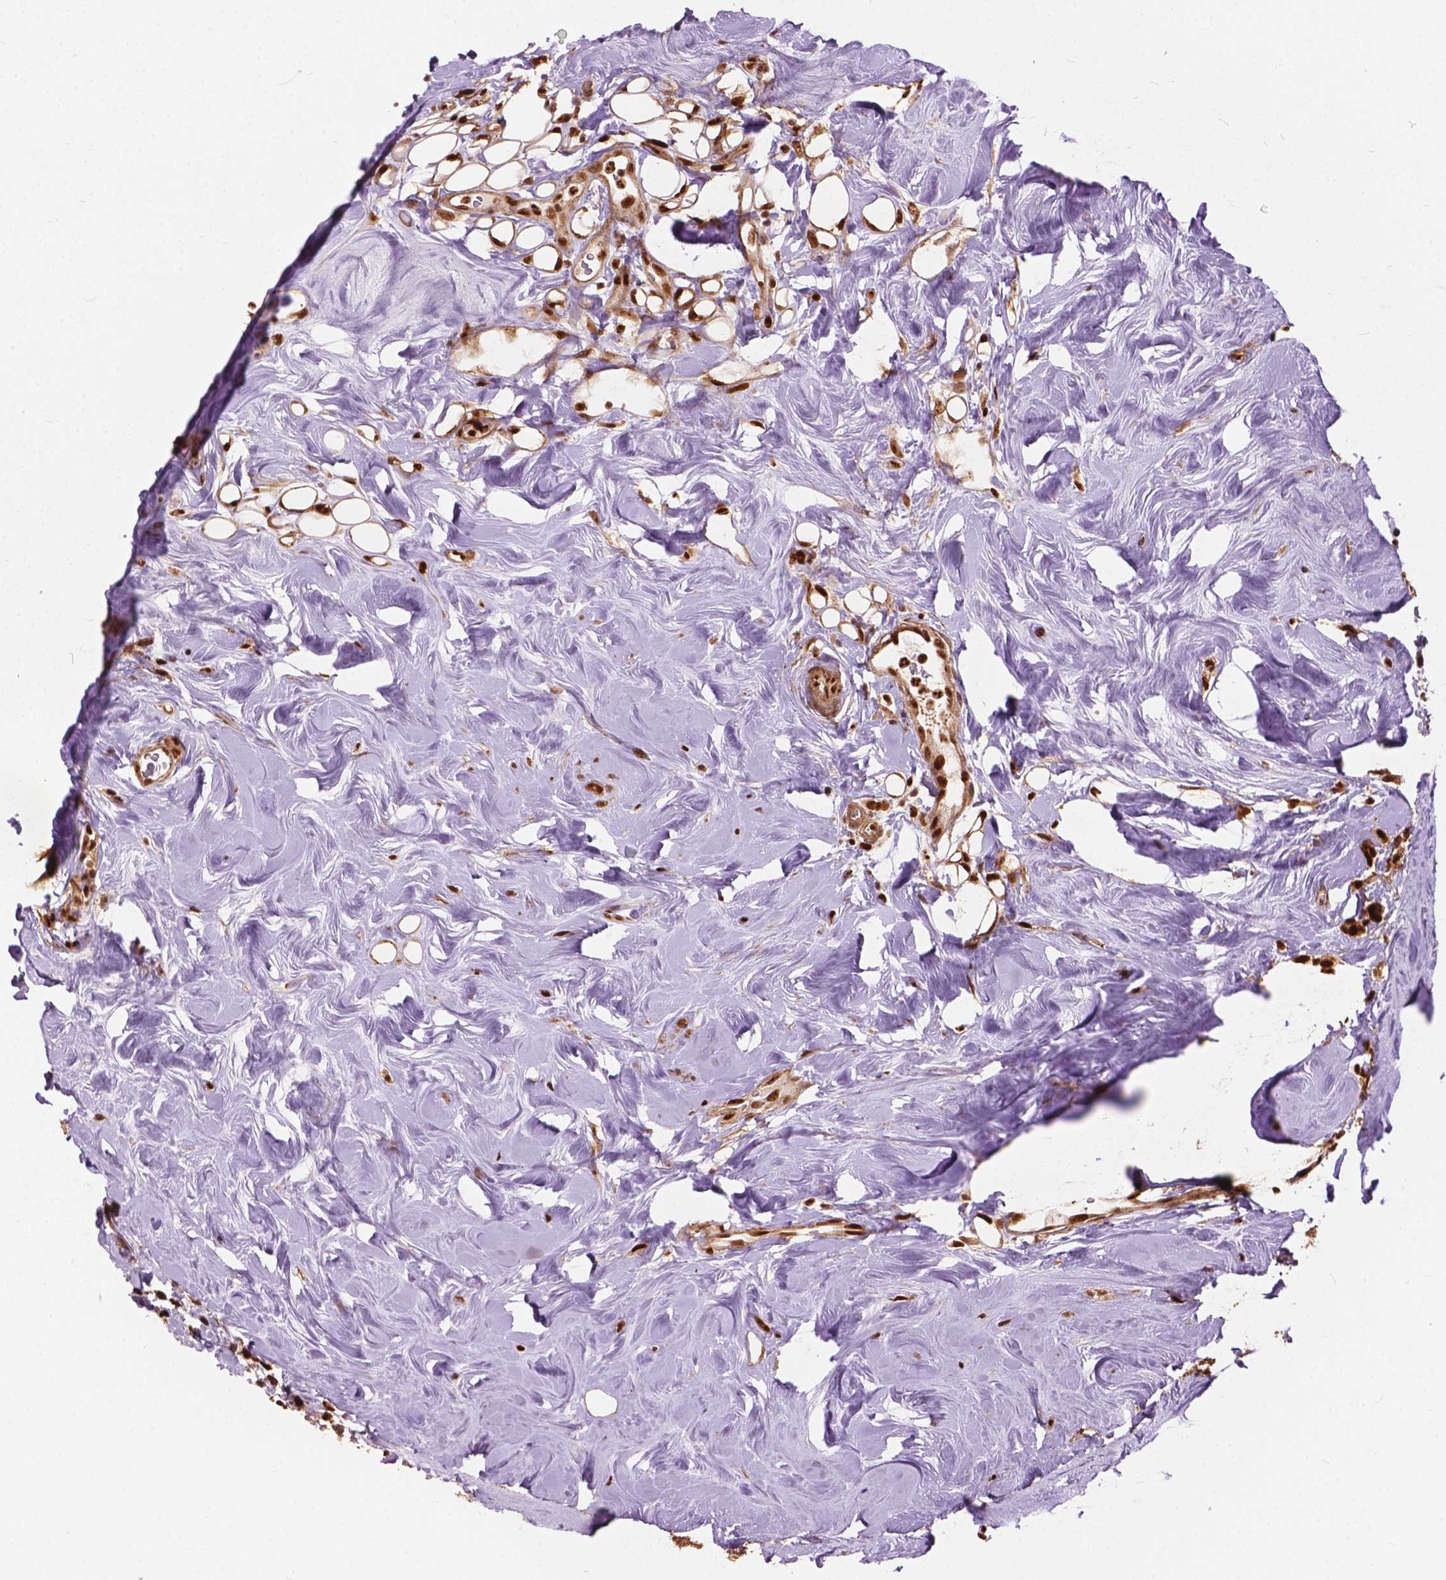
{"staining": {"intensity": "strong", "quantity": ">75%", "location": "cytoplasmic/membranous,nuclear"}, "tissue": "breast cancer", "cell_type": "Tumor cells", "image_type": "cancer", "snomed": [{"axis": "morphology", "description": "Lobular carcinoma"}, {"axis": "topography", "description": "Breast"}], "caption": "High-magnification brightfield microscopy of breast cancer (lobular carcinoma) stained with DAB (3,3'-diaminobenzidine) (brown) and counterstained with hematoxylin (blue). tumor cells exhibit strong cytoplasmic/membranous and nuclear staining is present in about>75% of cells.", "gene": "ANP32B", "patient": {"sex": "female", "age": 49}}